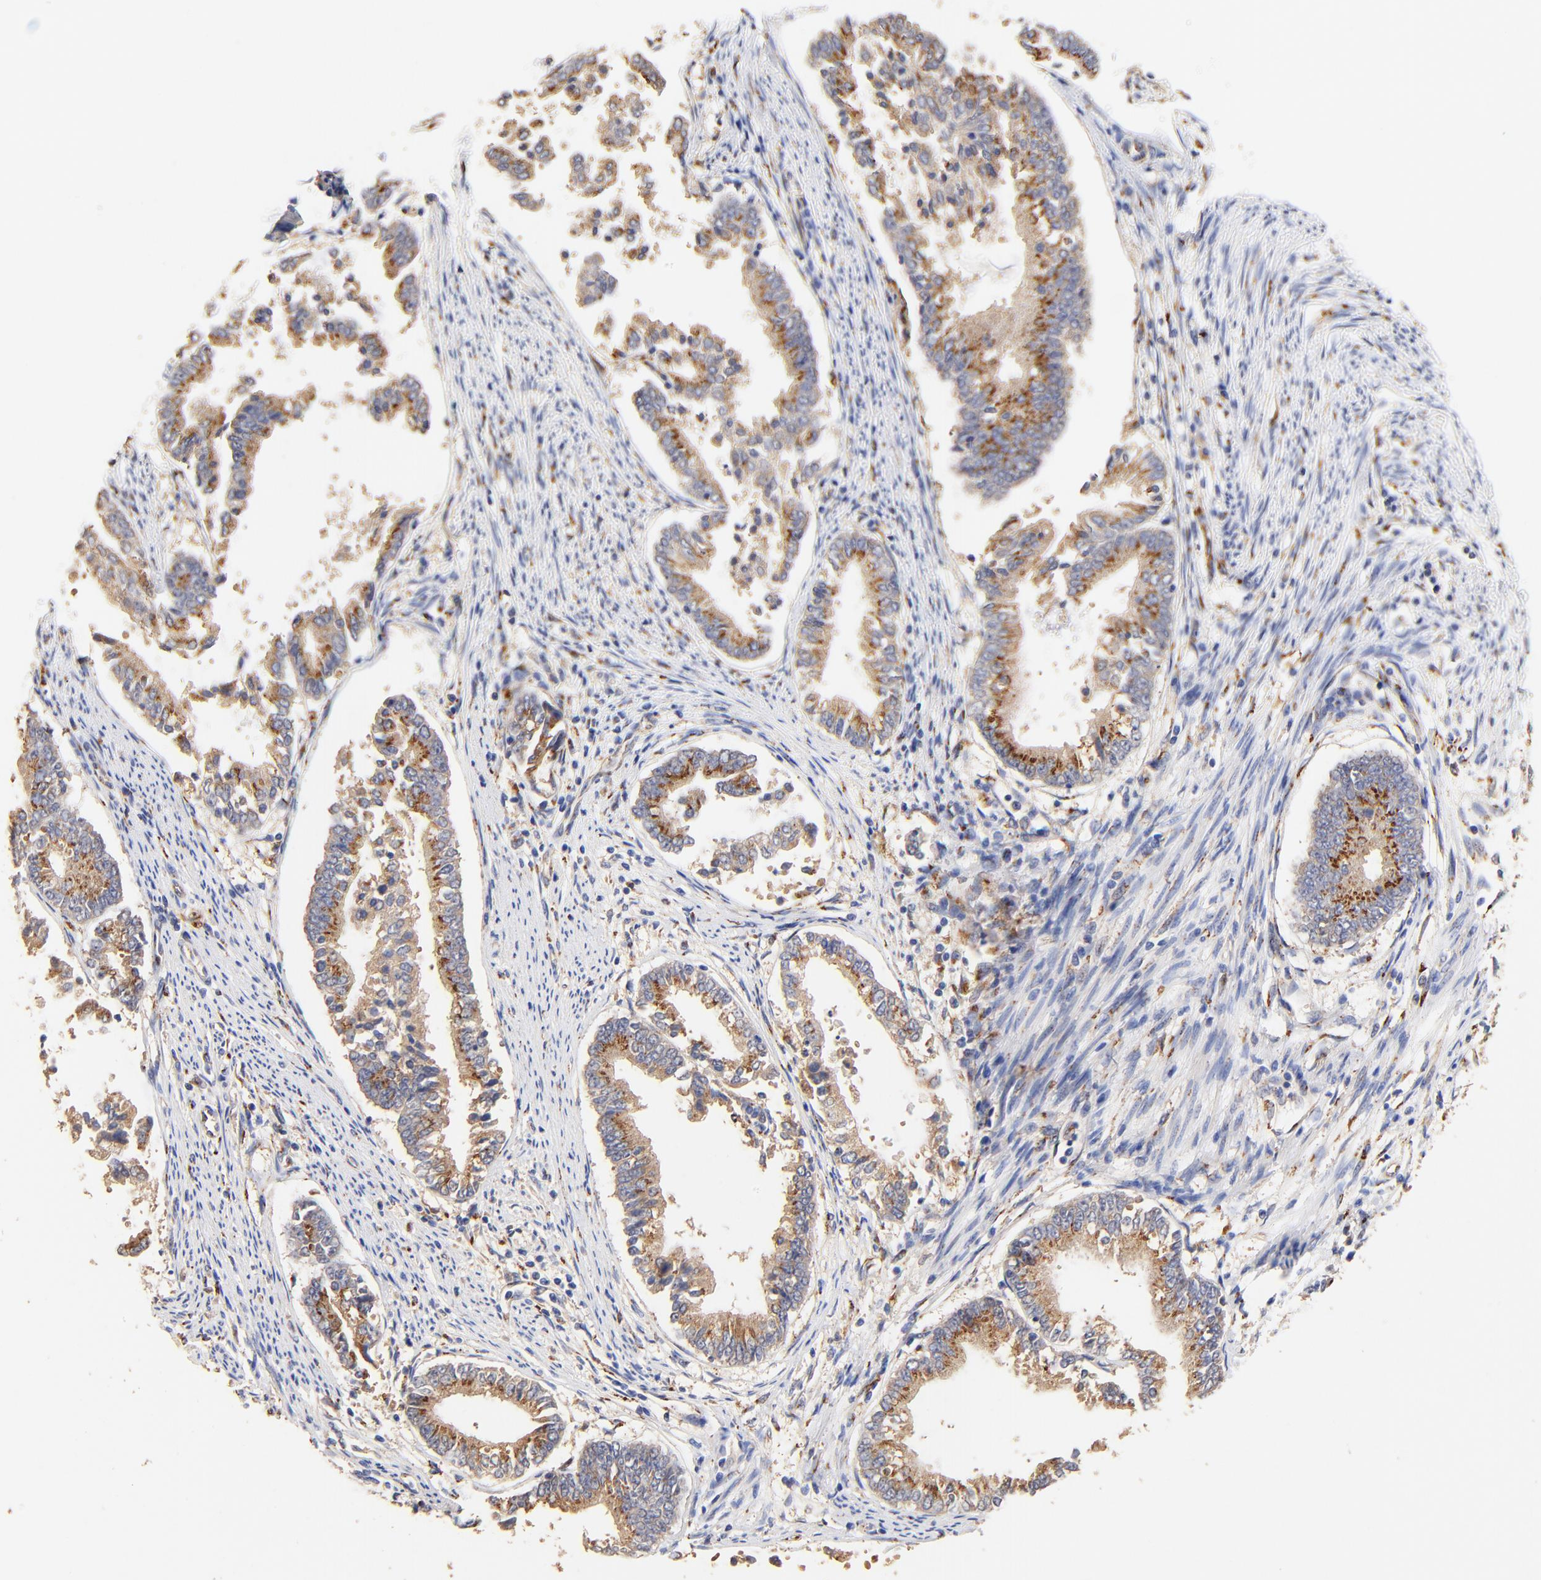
{"staining": {"intensity": "weak", "quantity": ">75%", "location": "cytoplasmic/membranous"}, "tissue": "endometrial cancer", "cell_type": "Tumor cells", "image_type": "cancer", "snomed": [{"axis": "morphology", "description": "Adenocarcinoma, NOS"}, {"axis": "topography", "description": "Endometrium"}], "caption": "This micrograph exhibits immunohistochemistry (IHC) staining of human endometrial adenocarcinoma, with low weak cytoplasmic/membranous positivity in about >75% of tumor cells.", "gene": "FMNL3", "patient": {"sex": "female", "age": 63}}